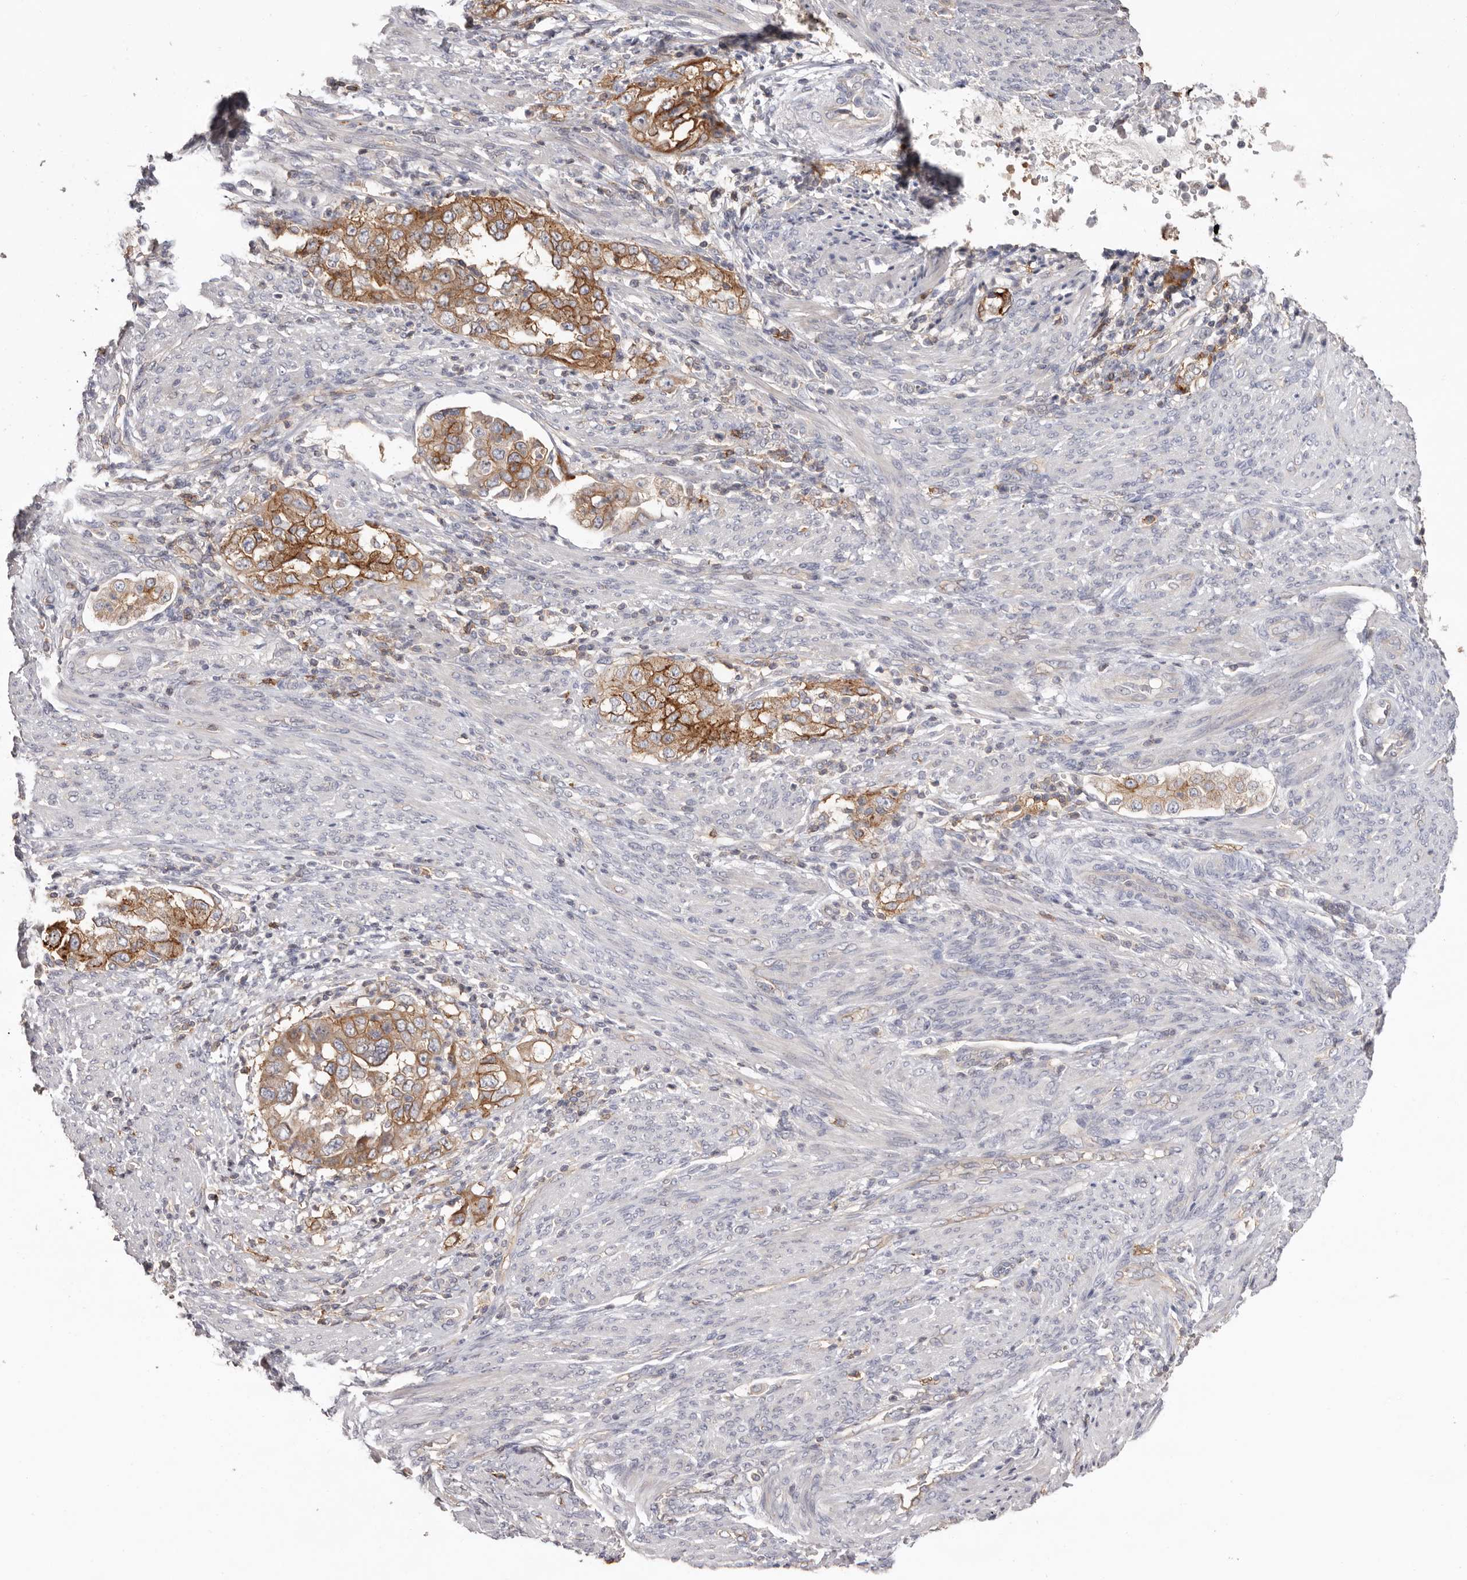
{"staining": {"intensity": "moderate", "quantity": ">75%", "location": "cytoplasmic/membranous"}, "tissue": "endometrial cancer", "cell_type": "Tumor cells", "image_type": "cancer", "snomed": [{"axis": "morphology", "description": "Adenocarcinoma, NOS"}, {"axis": "topography", "description": "Endometrium"}], "caption": "Human endometrial cancer (adenocarcinoma) stained with a protein marker shows moderate staining in tumor cells.", "gene": "MMACHC", "patient": {"sex": "female", "age": 85}}